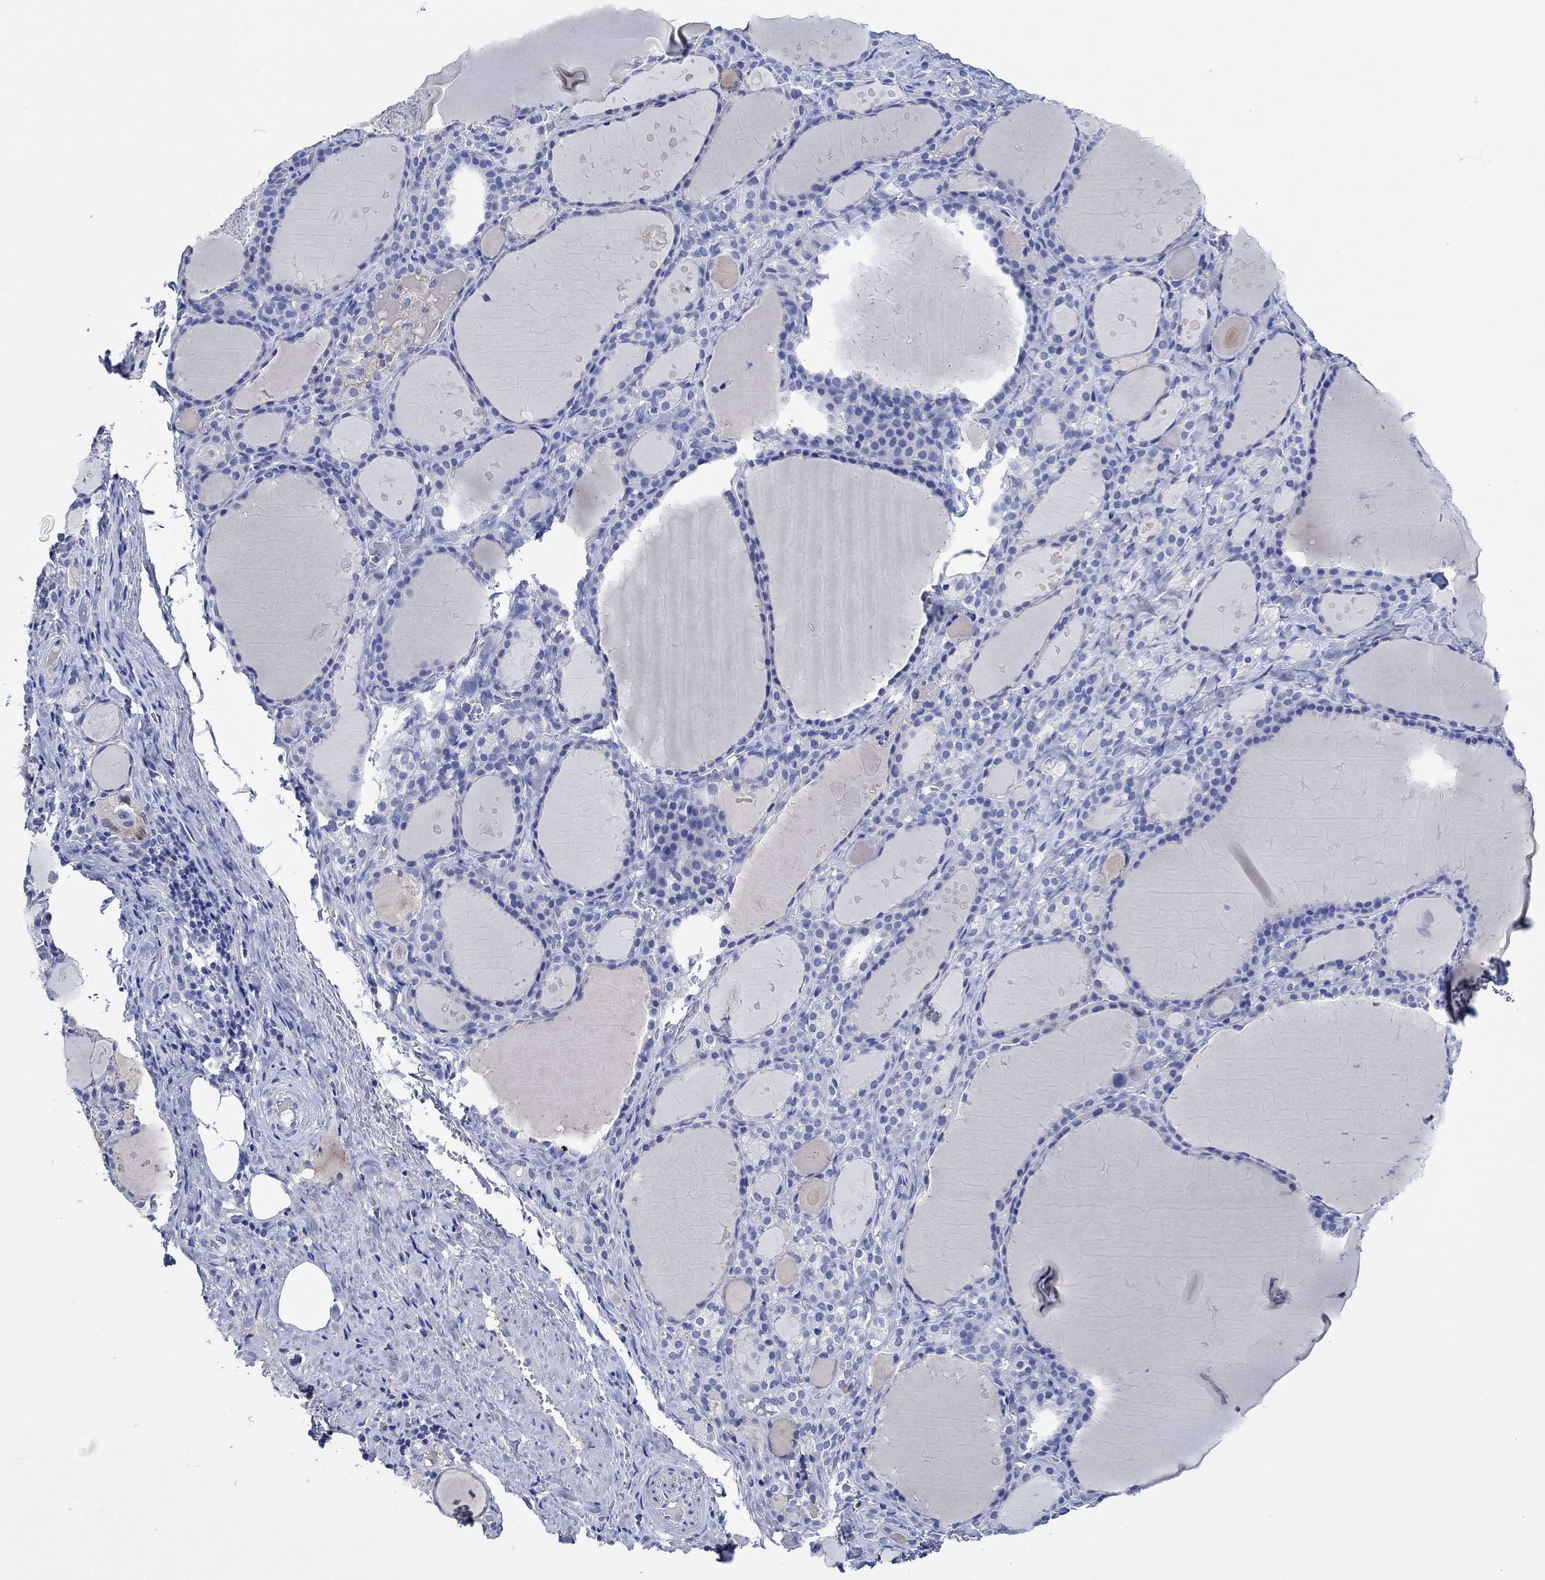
{"staining": {"intensity": "negative", "quantity": "none", "location": "none"}, "tissue": "thyroid gland", "cell_type": "Glandular cells", "image_type": "normal", "snomed": [{"axis": "morphology", "description": "Normal tissue, NOS"}, {"axis": "topography", "description": "Thyroid gland"}], "caption": "Protein analysis of normal thyroid gland displays no significant positivity in glandular cells. Brightfield microscopy of immunohistochemistry (IHC) stained with DAB (3,3'-diaminobenzidine) (brown) and hematoxylin (blue), captured at high magnification.", "gene": "CPNE6", "patient": {"sex": "male", "age": 68}}